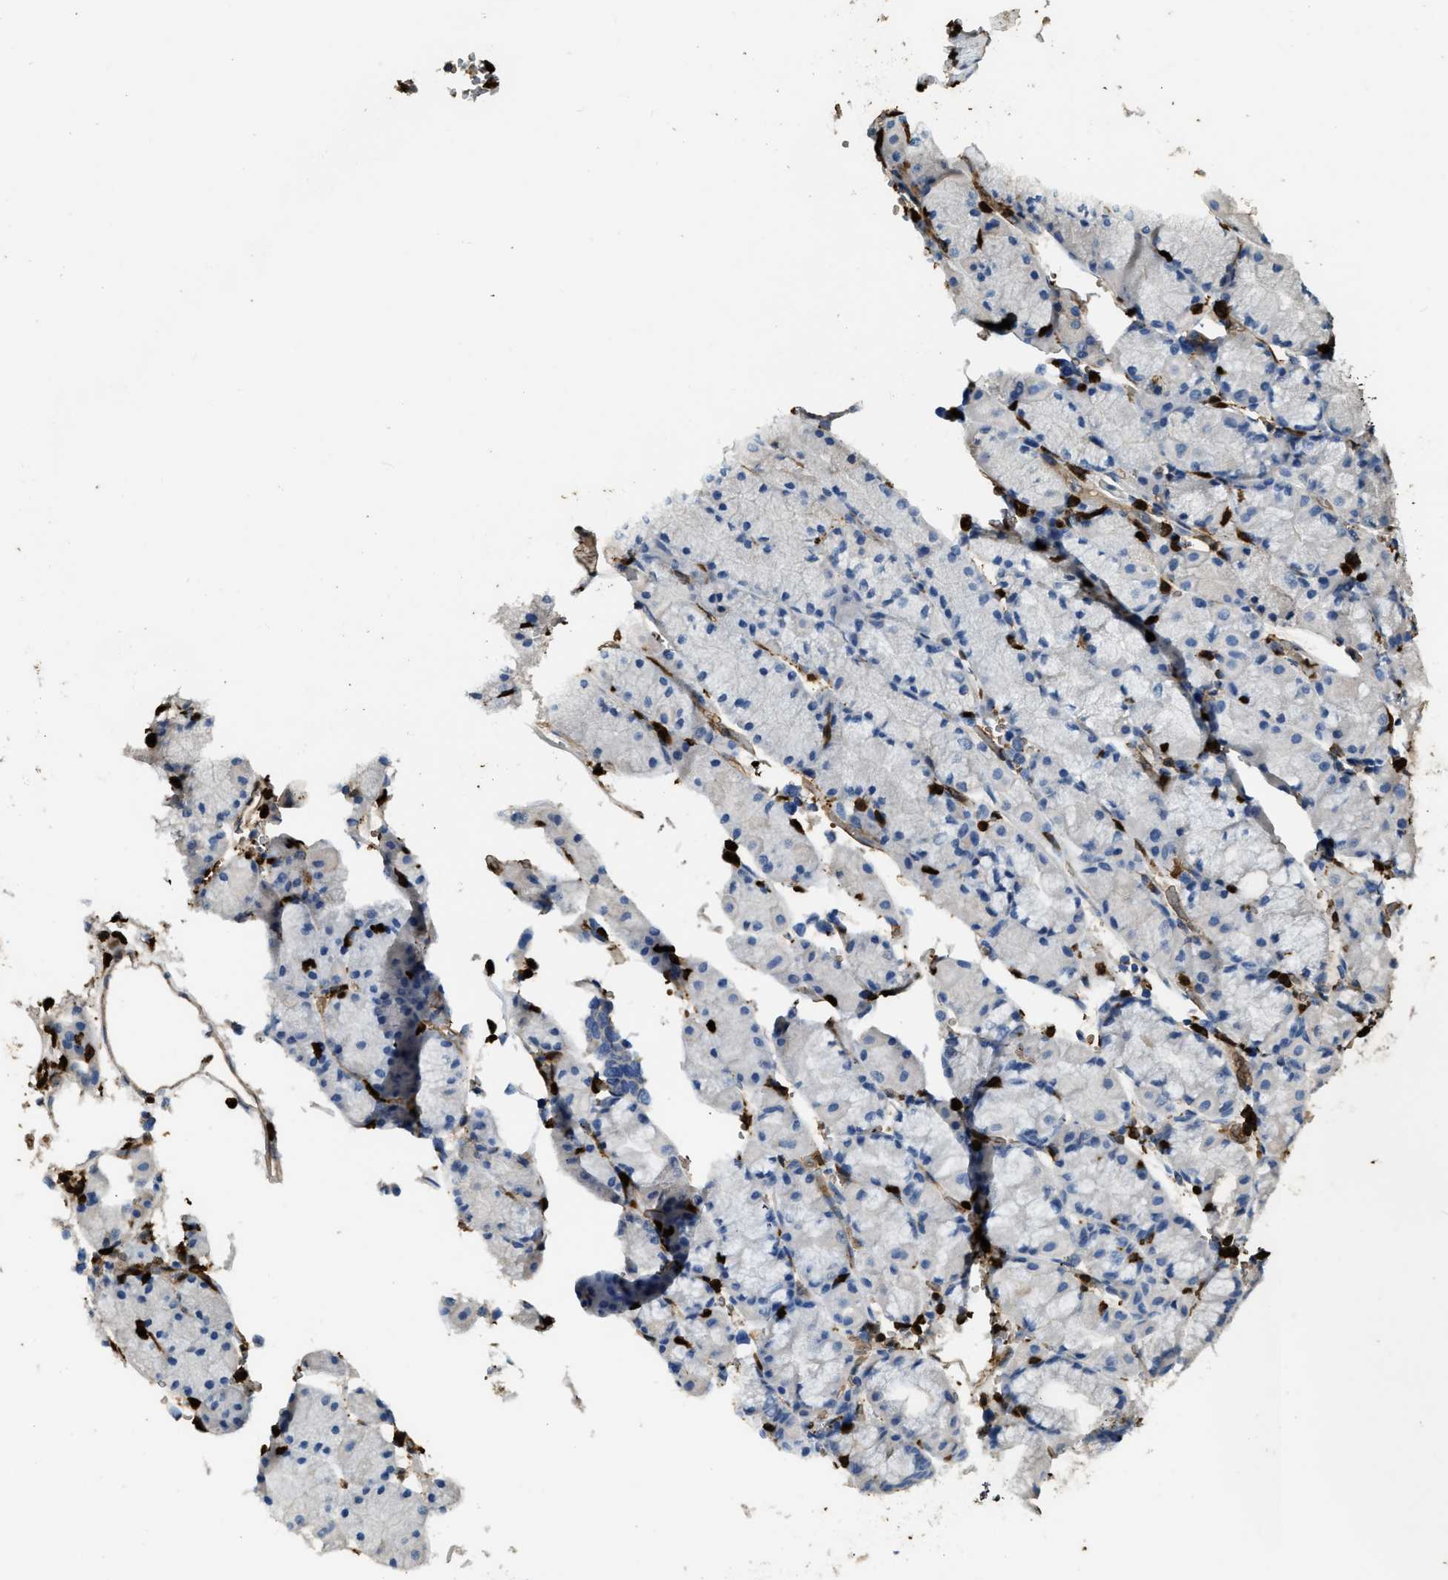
{"staining": {"intensity": "negative", "quantity": "none", "location": "none"}, "tissue": "stomach", "cell_type": "Glandular cells", "image_type": "normal", "snomed": [{"axis": "morphology", "description": "Normal tissue, NOS"}, {"axis": "morphology", "description": "Carcinoid, malignant, NOS"}, {"axis": "topography", "description": "Stomach, upper"}], "caption": "A histopathology image of human stomach is negative for staining in glandular cells. (Immunohistochemistry, brightfield microscopy, high magnification).", "gene": "ARHGDIB", "patient": {"sex": "male", "age": 39}}